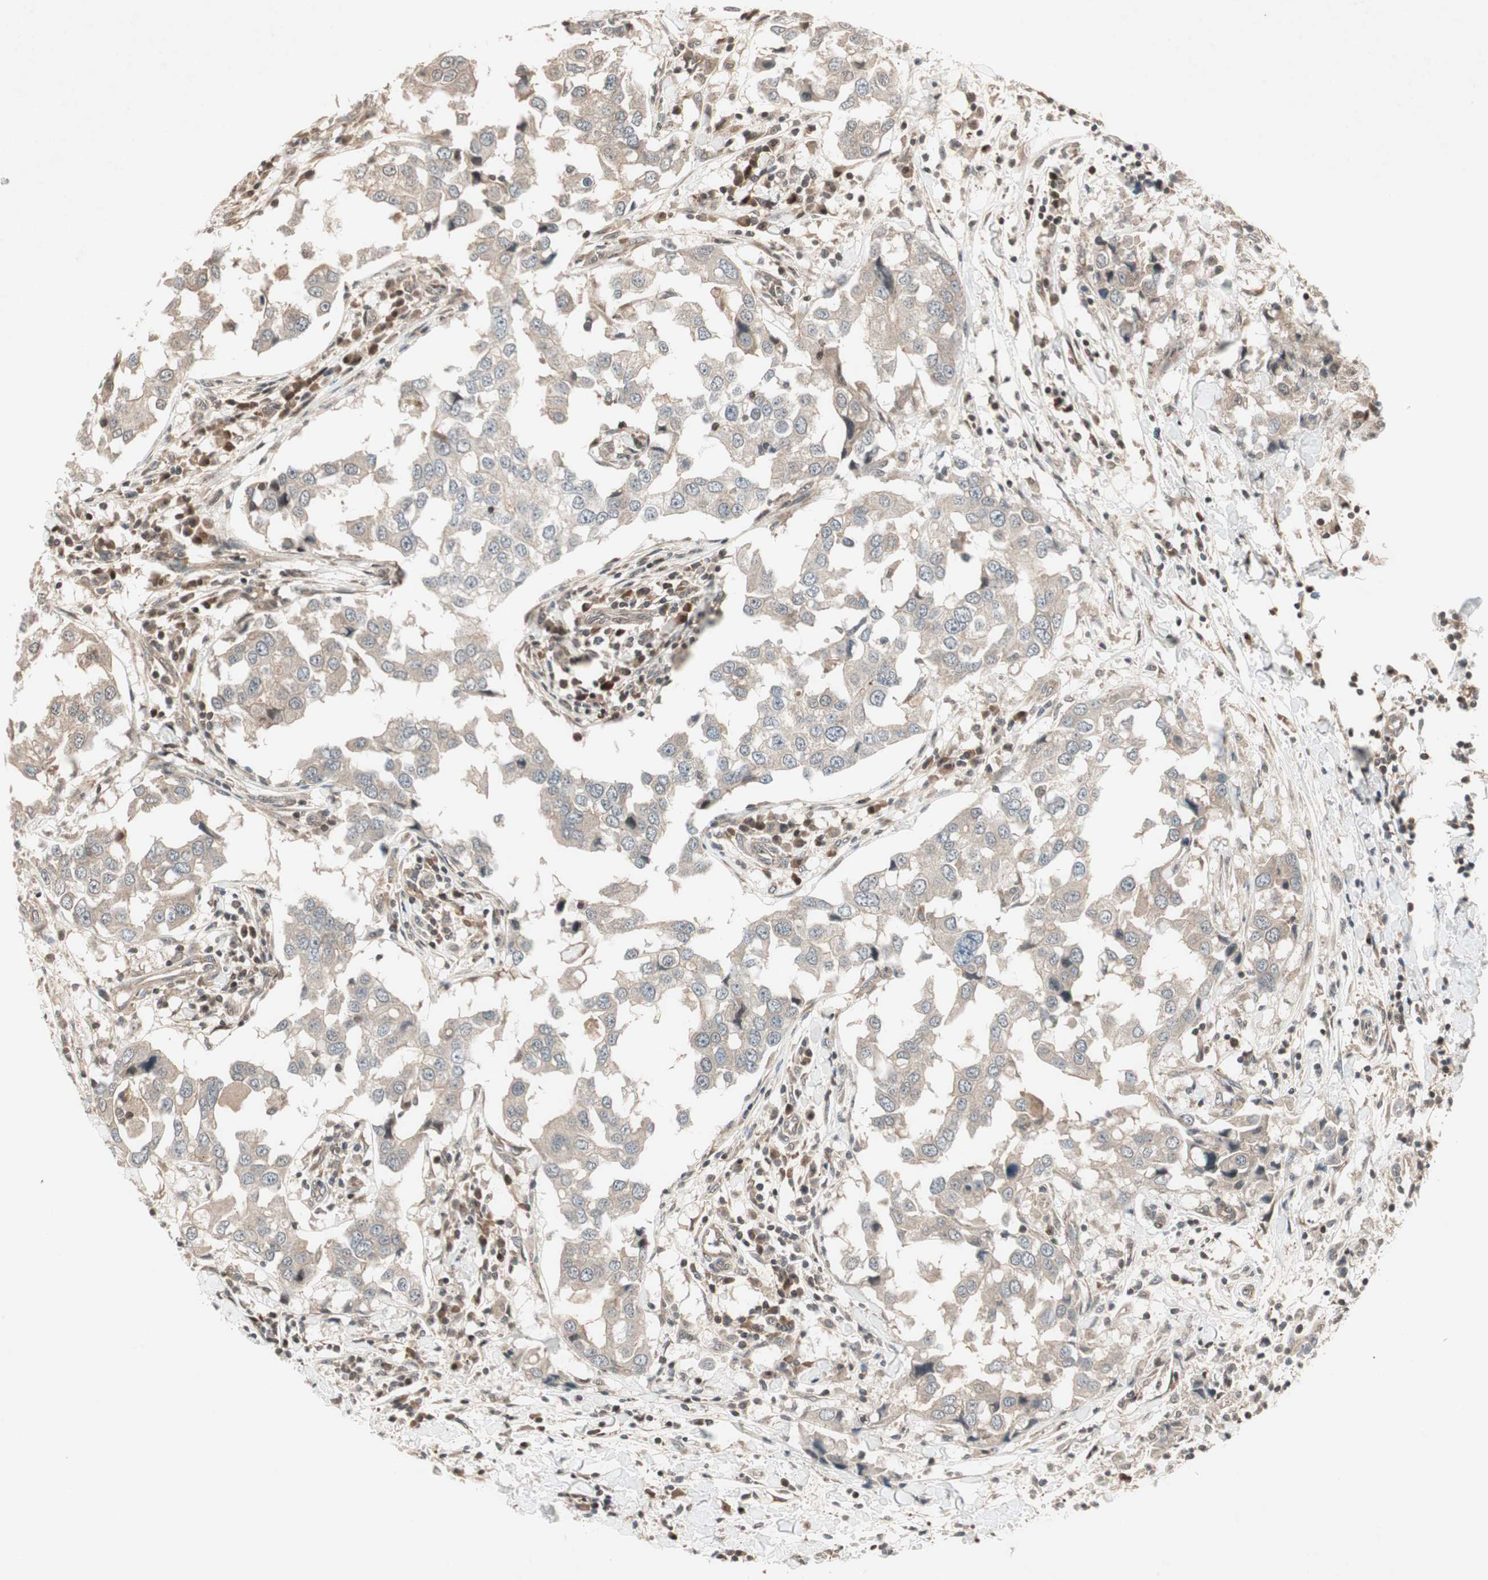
{"staining": {"intensity": "weak", "quantity": ">75%", "location": "cytoplasmic/membranous"}, "tissue": "breast cancer", "cell_type": "Tumor cells", "image_type": "cancer", "snomed": [{"axis": "morphology", "description": "Duct carcinoma"}, {"axis": "topography", "description": "Breast"}], "caption": "Immunohistochemistry (IHC) micrograph of breast cancer (intraductal carcinoma) stained for a protein (brown), which exhibits low levels of weak cytoplasmic/membranous staining in approximately >75% of tumor cells.", "gene": "IRS1", "patient": {"sex": "female", "age": 27}}